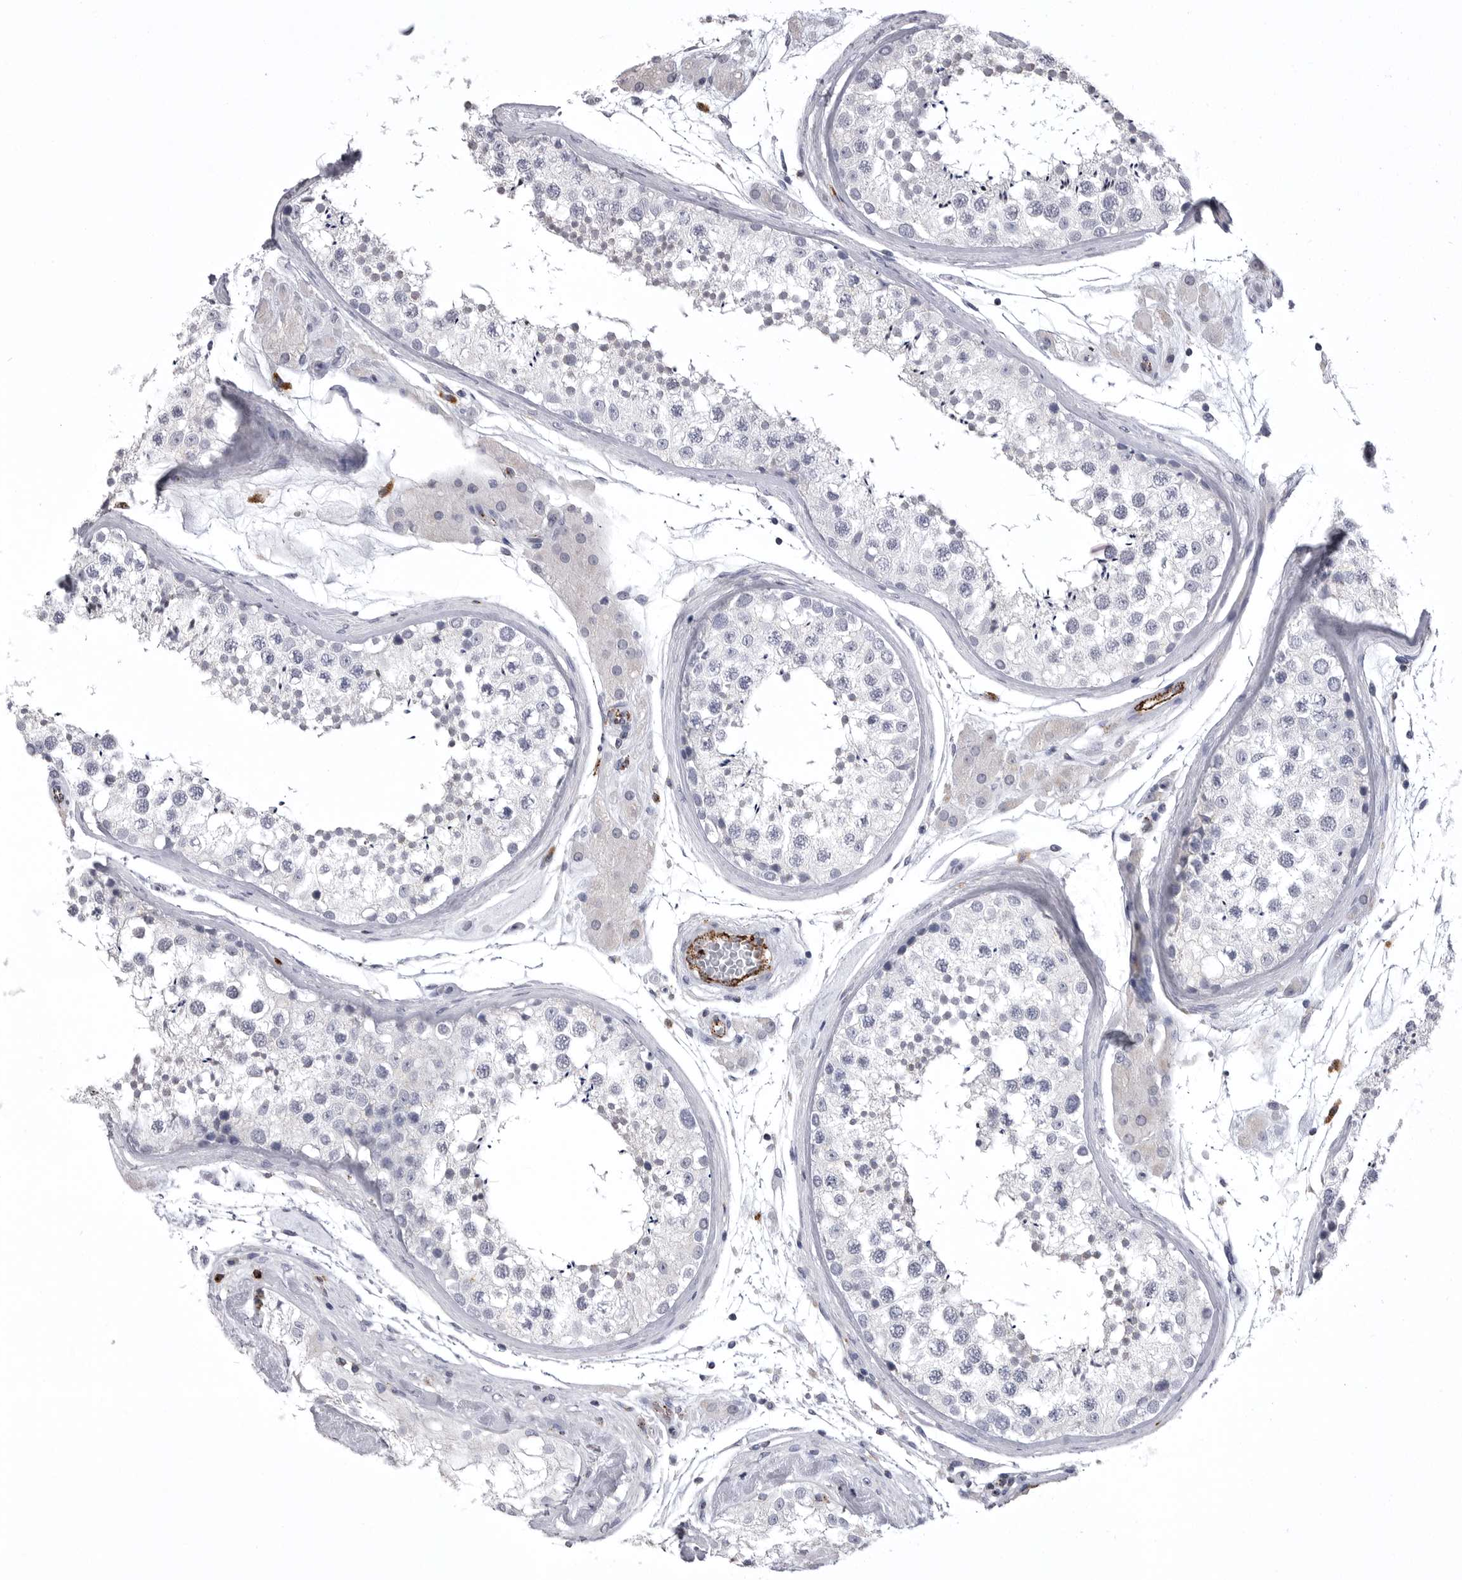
{"staining": {"intensity": "negative", "quantity": "none", "location": "none"}, "tissue": "testis", "cell_type": "Cells in seminiferous ducts", "image_type": "normal", "snomed": [{"axis": "morphology", "description": "Normal tissue, NOS"}, {"axis": "topography", "description": "Testis"}], "caption": "There is no significant staining in cells in seminiferous ducts of testis. (DAB (3,3'-diaminobenzidine) IHC with hematoxylin counter stain).", "gene": "PSPN", "patient": {"sex": "male", "age": 46}}